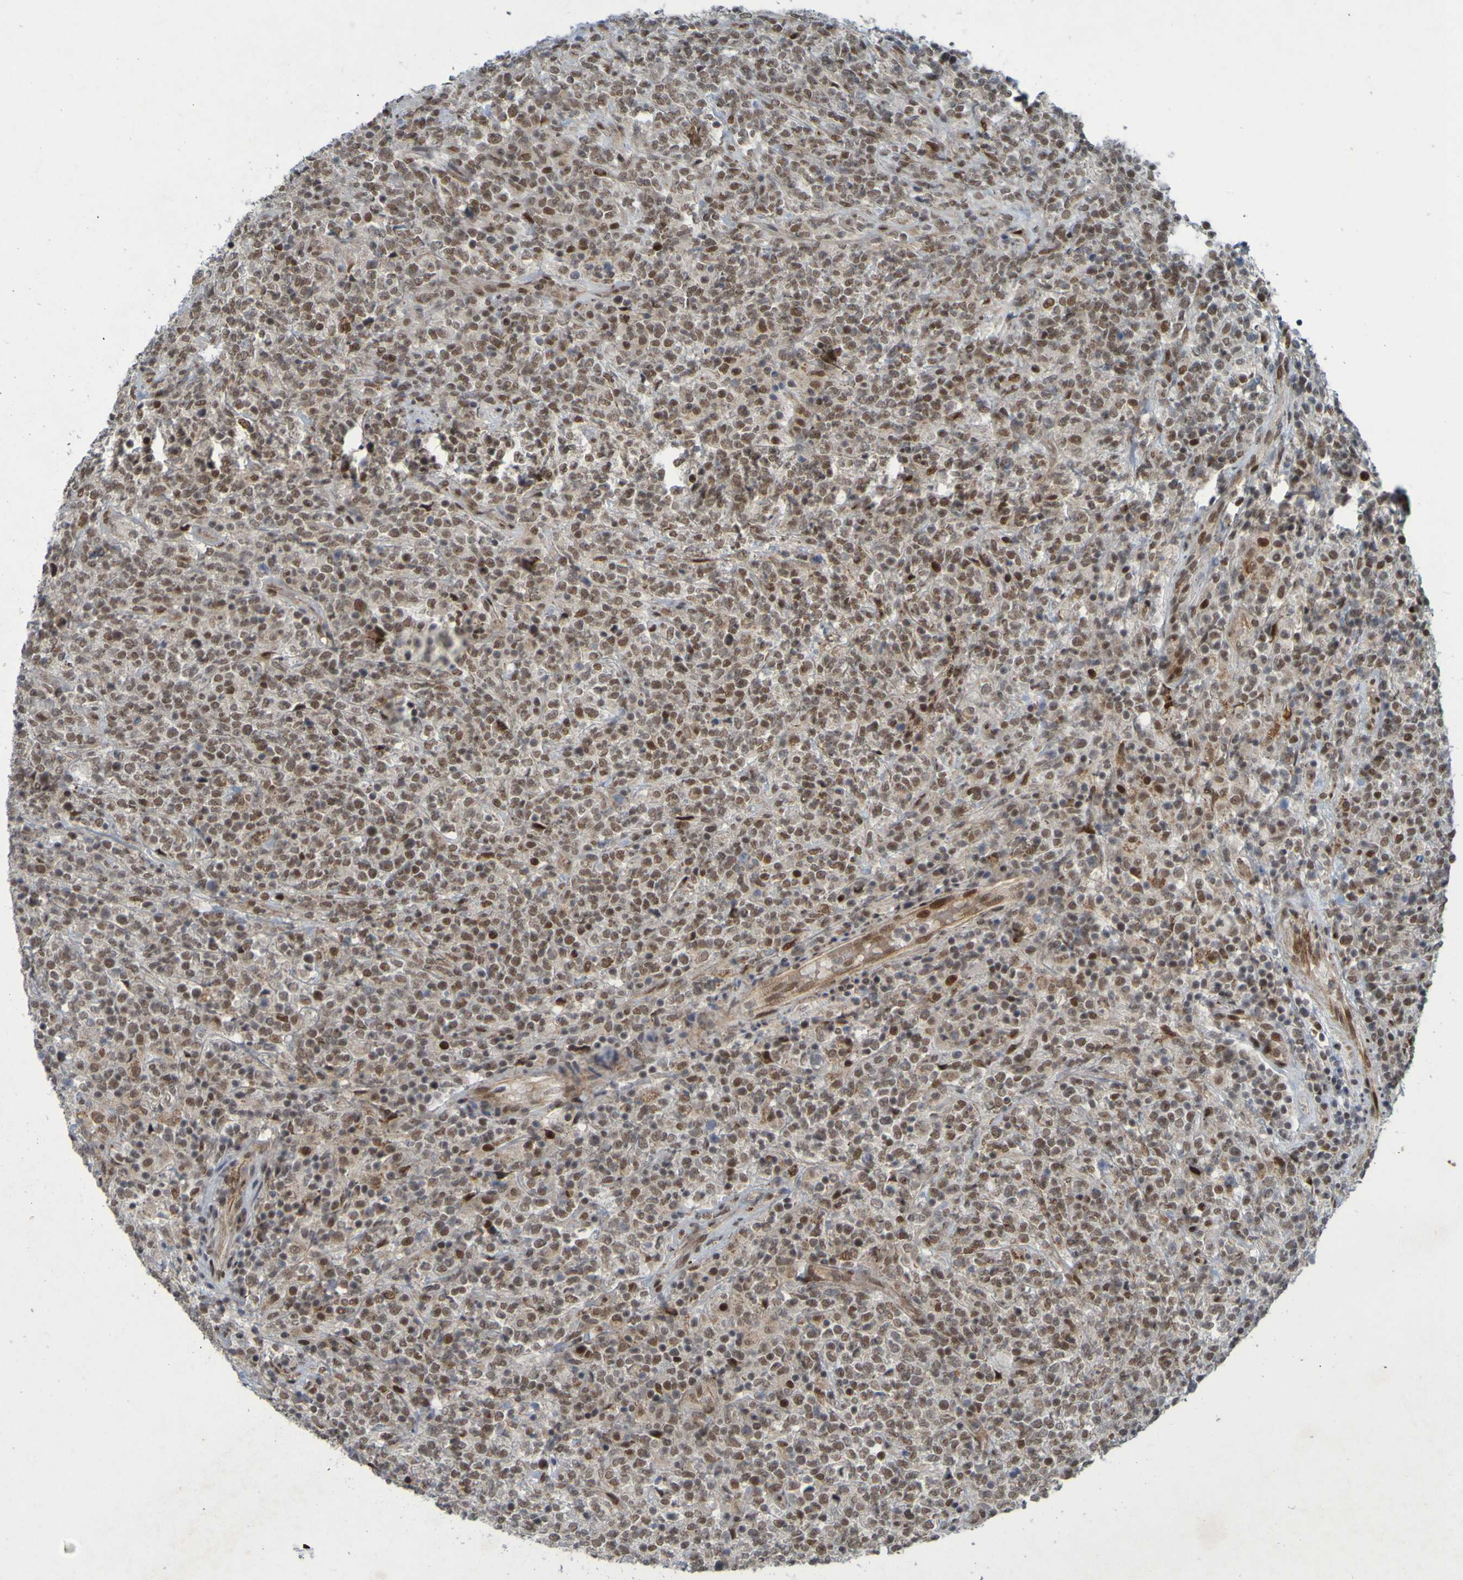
{"staining": {"intensity": "moderate", "quantity": ">75%", "location": "nuclear"}, "tissue": "lymphoma", "cell_type": "Tumor cells", "image_type": "cancer", "snomed": [{"axis": "morphology", "description": "Malignant lymphoma, non-Hodgkin's type, High grade"}, {"axis": "topography", "description": "Soft tissue"}], "caption": "Lymphoma tissue reveals moderate nuclear staining in approximately >75% of tumor cells", "gene": "MCPH1", "patient": {"sex": "male", "age": 18}}